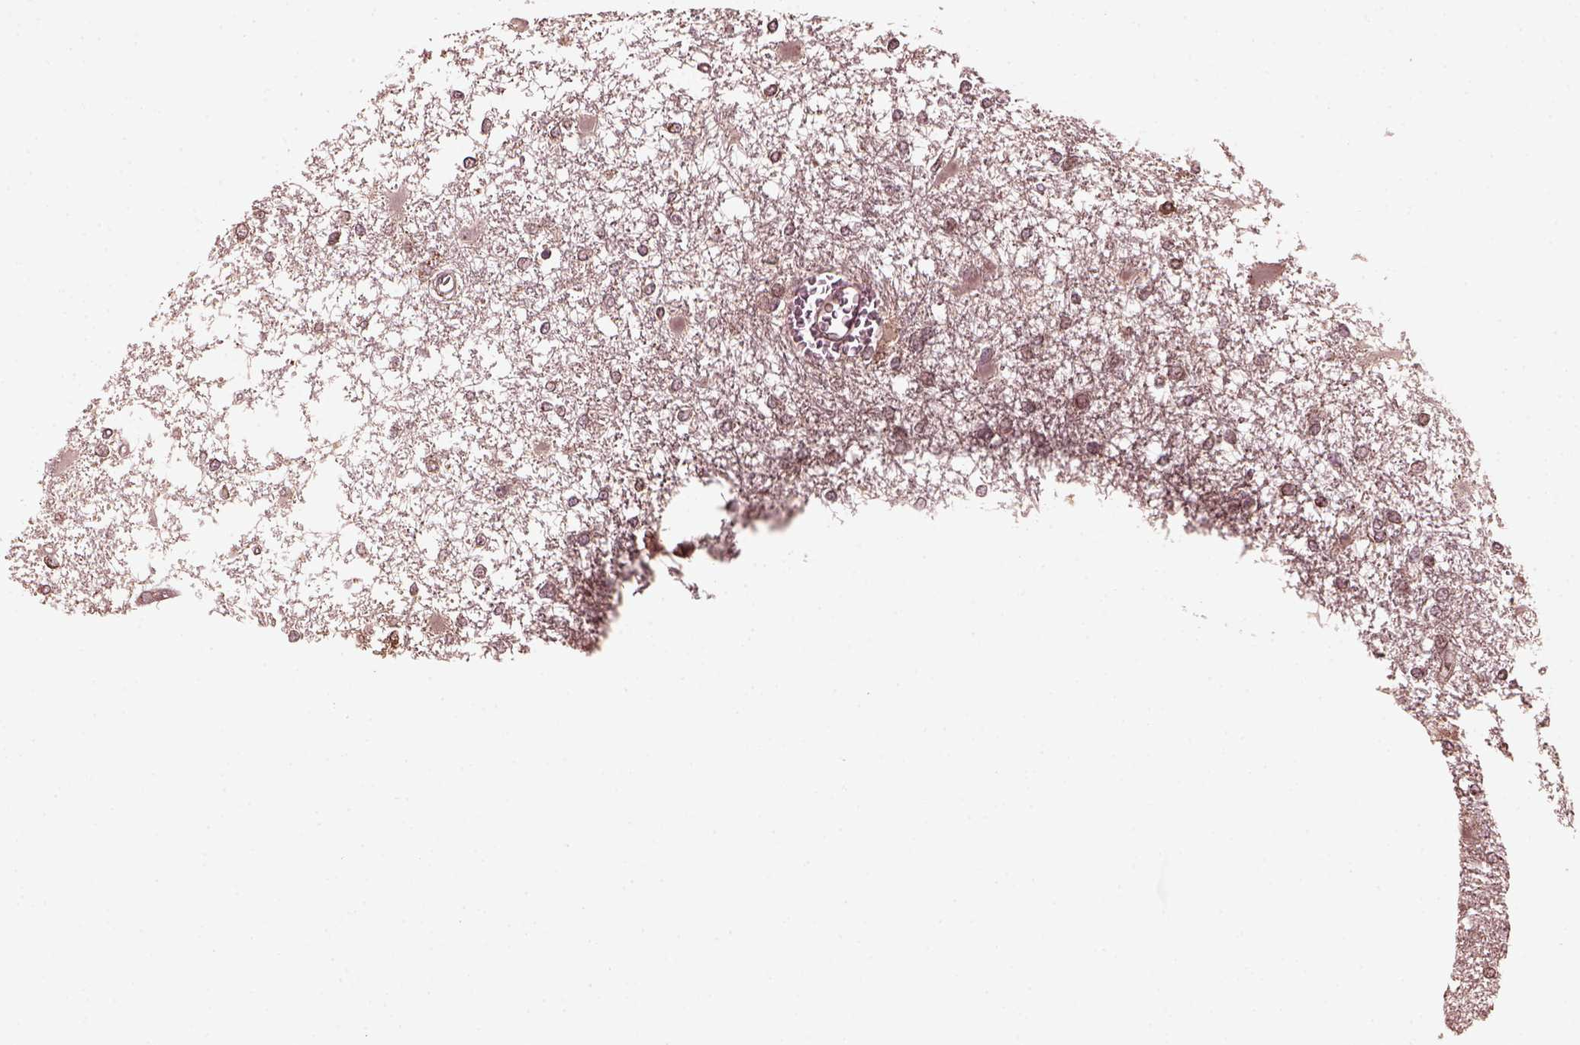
{"staining": {"intensity": "weak", "quantity": ">75%", "location": "cytoplasmic/membranous"}, "tissue": "glioma", "cell_type": "Tumor cells", "image_type": "cancer", "snomed": [{"axis": "morphology", "description": "Glioma, malignant, High grade"}, {"axis": "topography", "description": "Cerebral cortex"}], "caption": "Immunohistochemistry (IHC) micrograph of malignant glioma (high-grade) stained for a protein (brown), which demonstrates low levels of weak cytoplasmic/membranous staining in approximately >75% of tumor cells.", "gene": "ZNF292", "patient": {"sex": "male", "age": 79}}